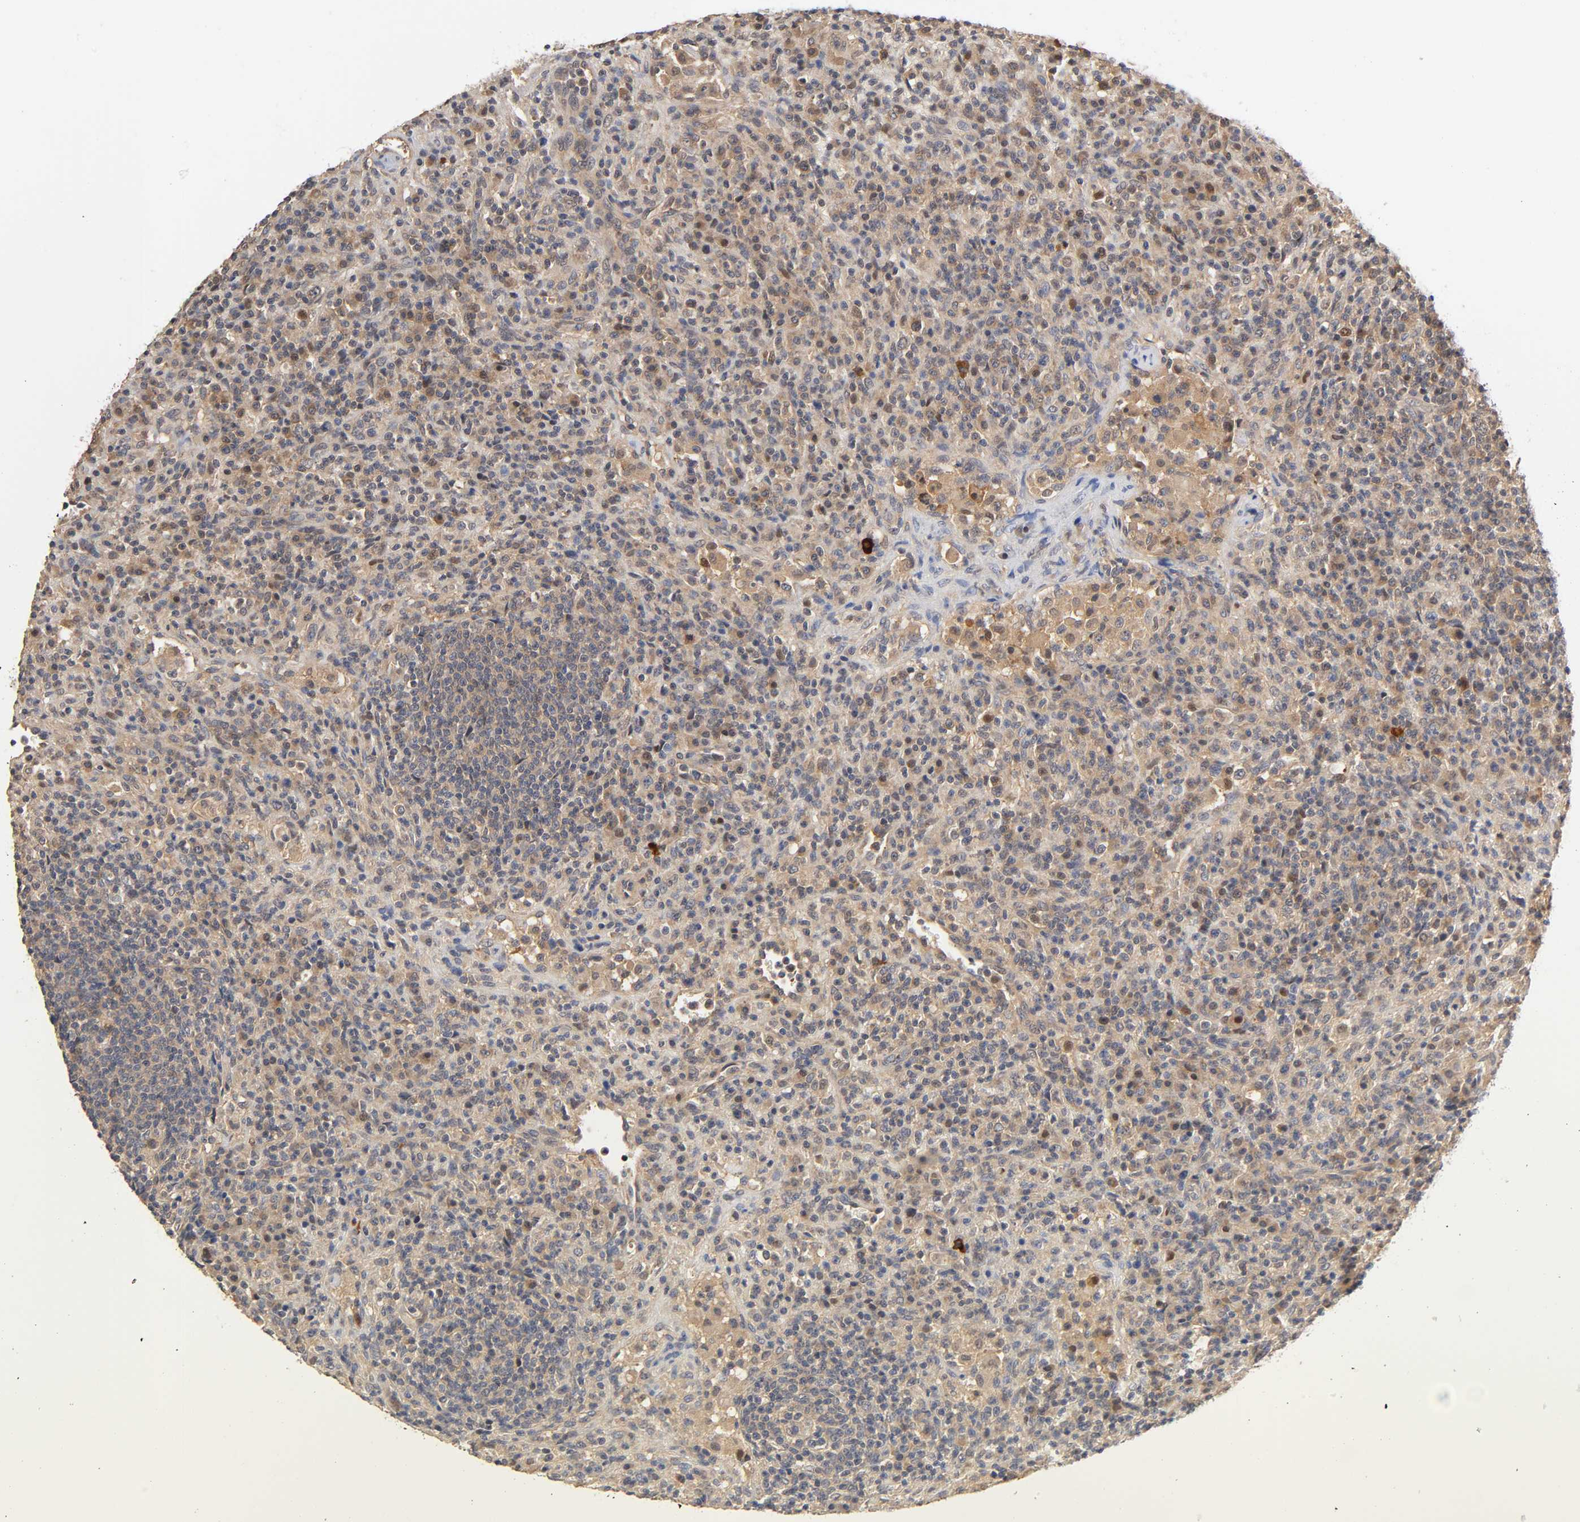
{"staining": {"intensity": "weak", "quantity": "25%-75%", "location": "cytoplasmic/membranous"}, "tissue": "lymphoma", "cell_type": "Tumor cells", "image_type": "cancer", "snomed": [{"axis": "morphology", "description": "Hodgkin's disease, NOS"}, {"axis": "topography", "description": "Lymph node"}], "caption": "A low amount of weak cytoplasmic/membranous staining is appreciated in approximately 25%-75% of tumor cells in Hodgkin's disease tissue.", "gene": "PDE5A", "patient": {"sex": "male", "age": 65}}